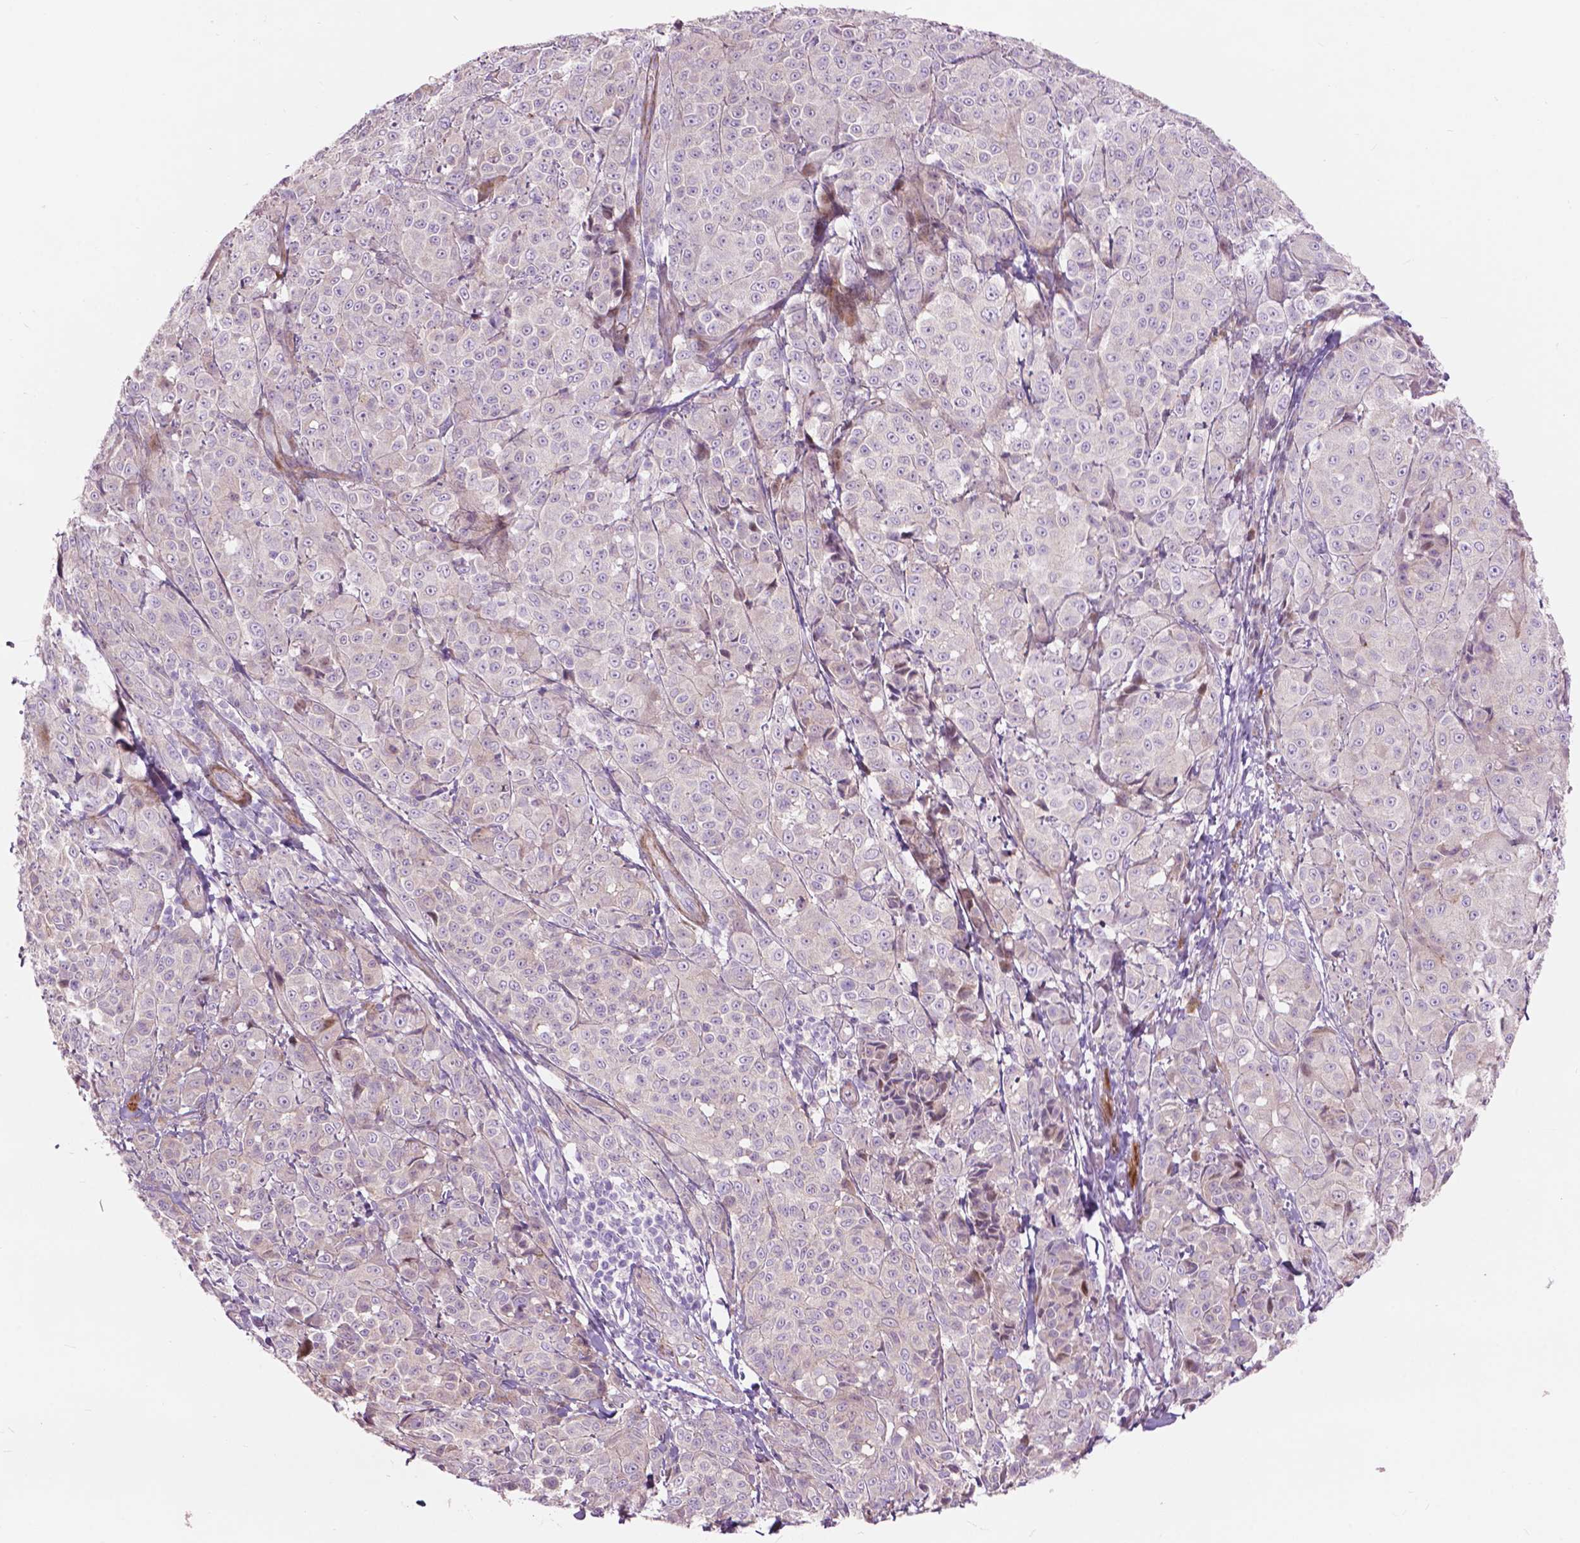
{"staining": {"intensity": "negative", "quantity": "none", "location": "none"}, "tissue": "melanoma", "cell_type": "Tumor cells", "image_type": "cancer", "snomed": [{"axis": "morphology", "description": "Malignant melanoma, NOS"}, {"axis": "topography", "description": "Skin"}], "caption": "Immunohistochemical staining of human malignant melanoma exhibits no significant expression in tumor cells.", "gene": "MORN1", "patient": {"sex": "male", "age": 89}}